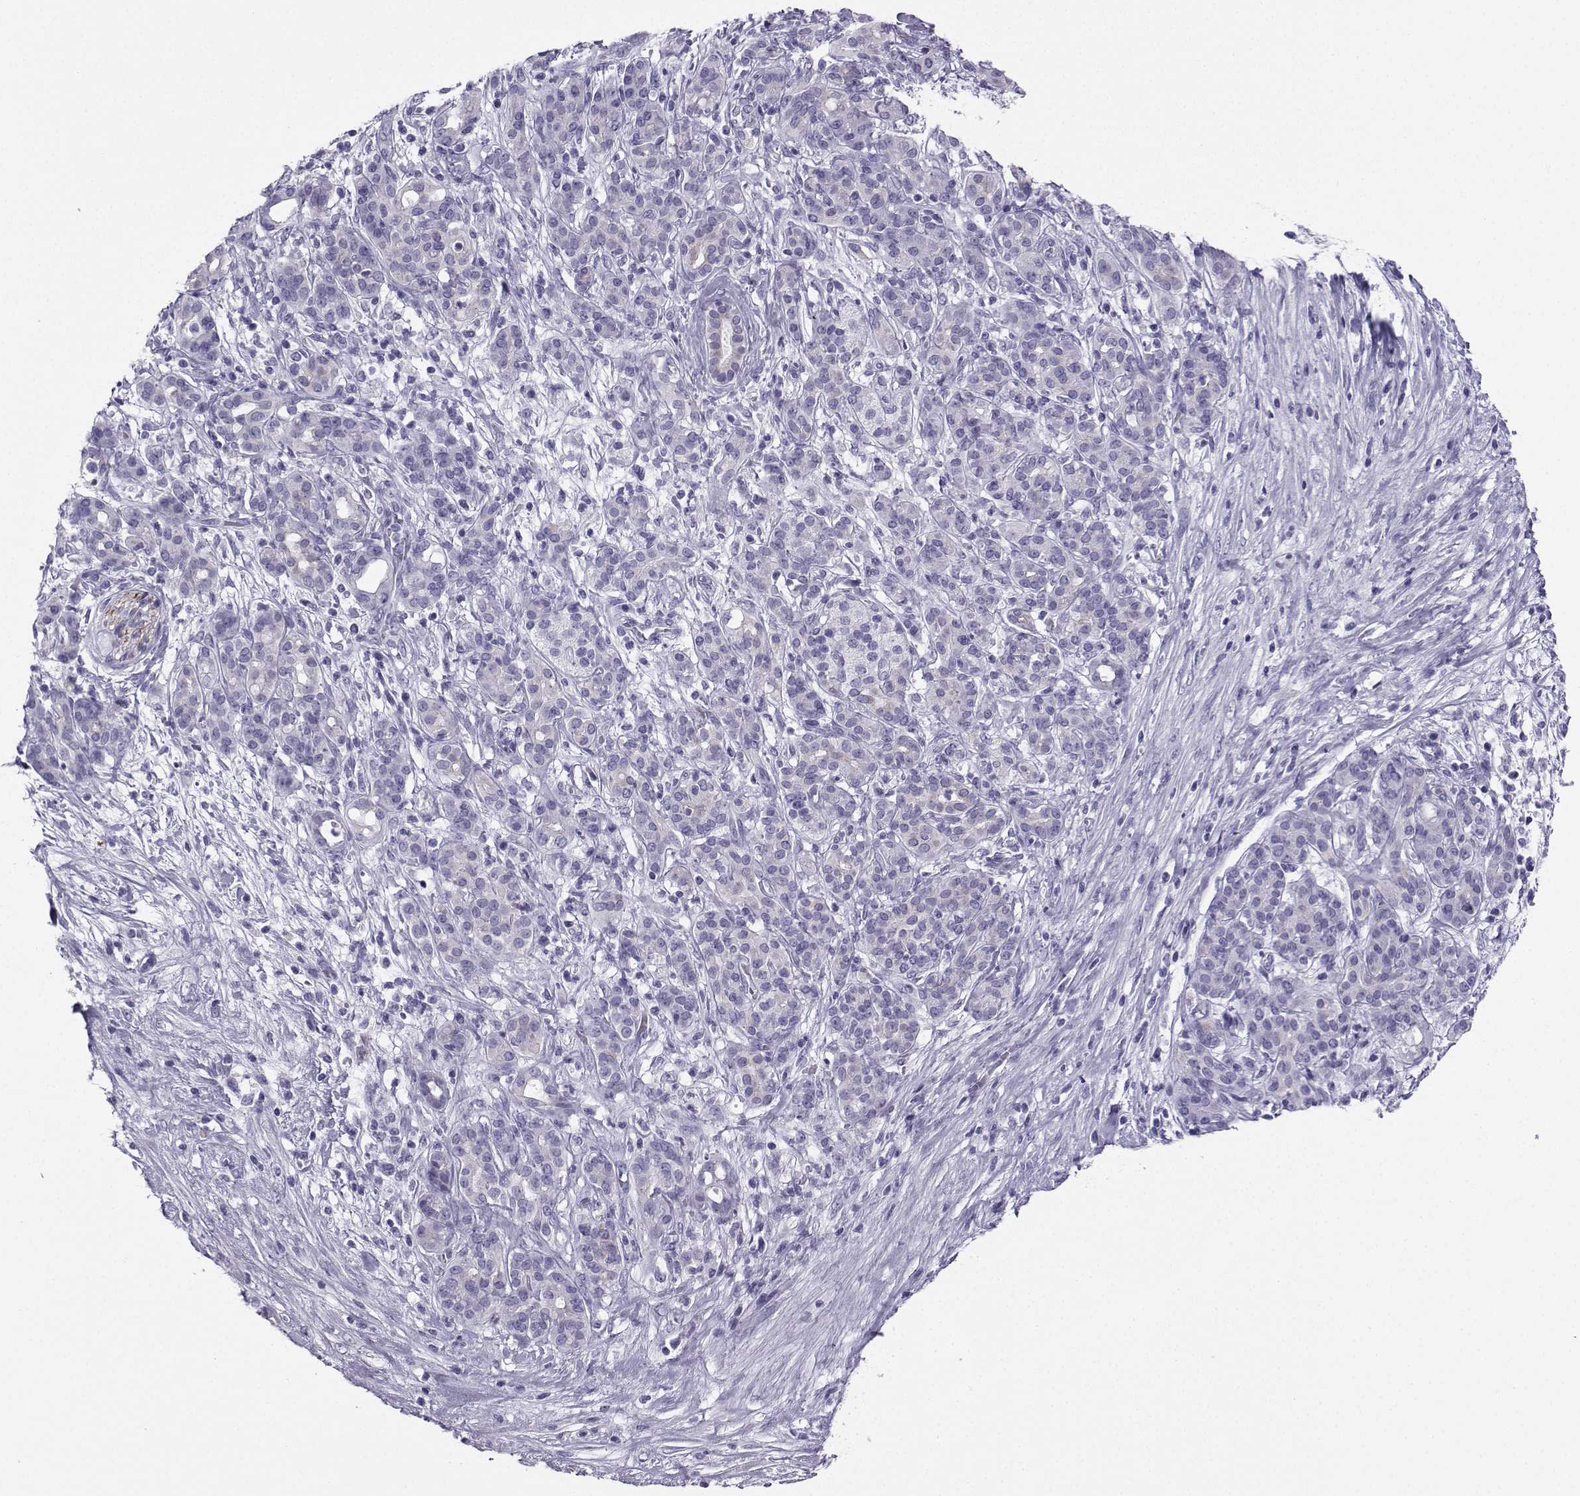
{"staining": {"intensity": "negative", "quantity": "none", "location": "none"}, "tissue": "pancreatic cancer", "cell_type": "Tumor cells", "image_type": "cancer", "snomed": [{"axis": "morphology", "description": "Adenocarcinoma, NOS"}, {"axis": "topography", "description": "Pancreas"}], "caption": "Tumor cells show no significant expression in pancreatic cancer.", "gene": "NEFL", "patient": {"sex": "male", "age": 44}}